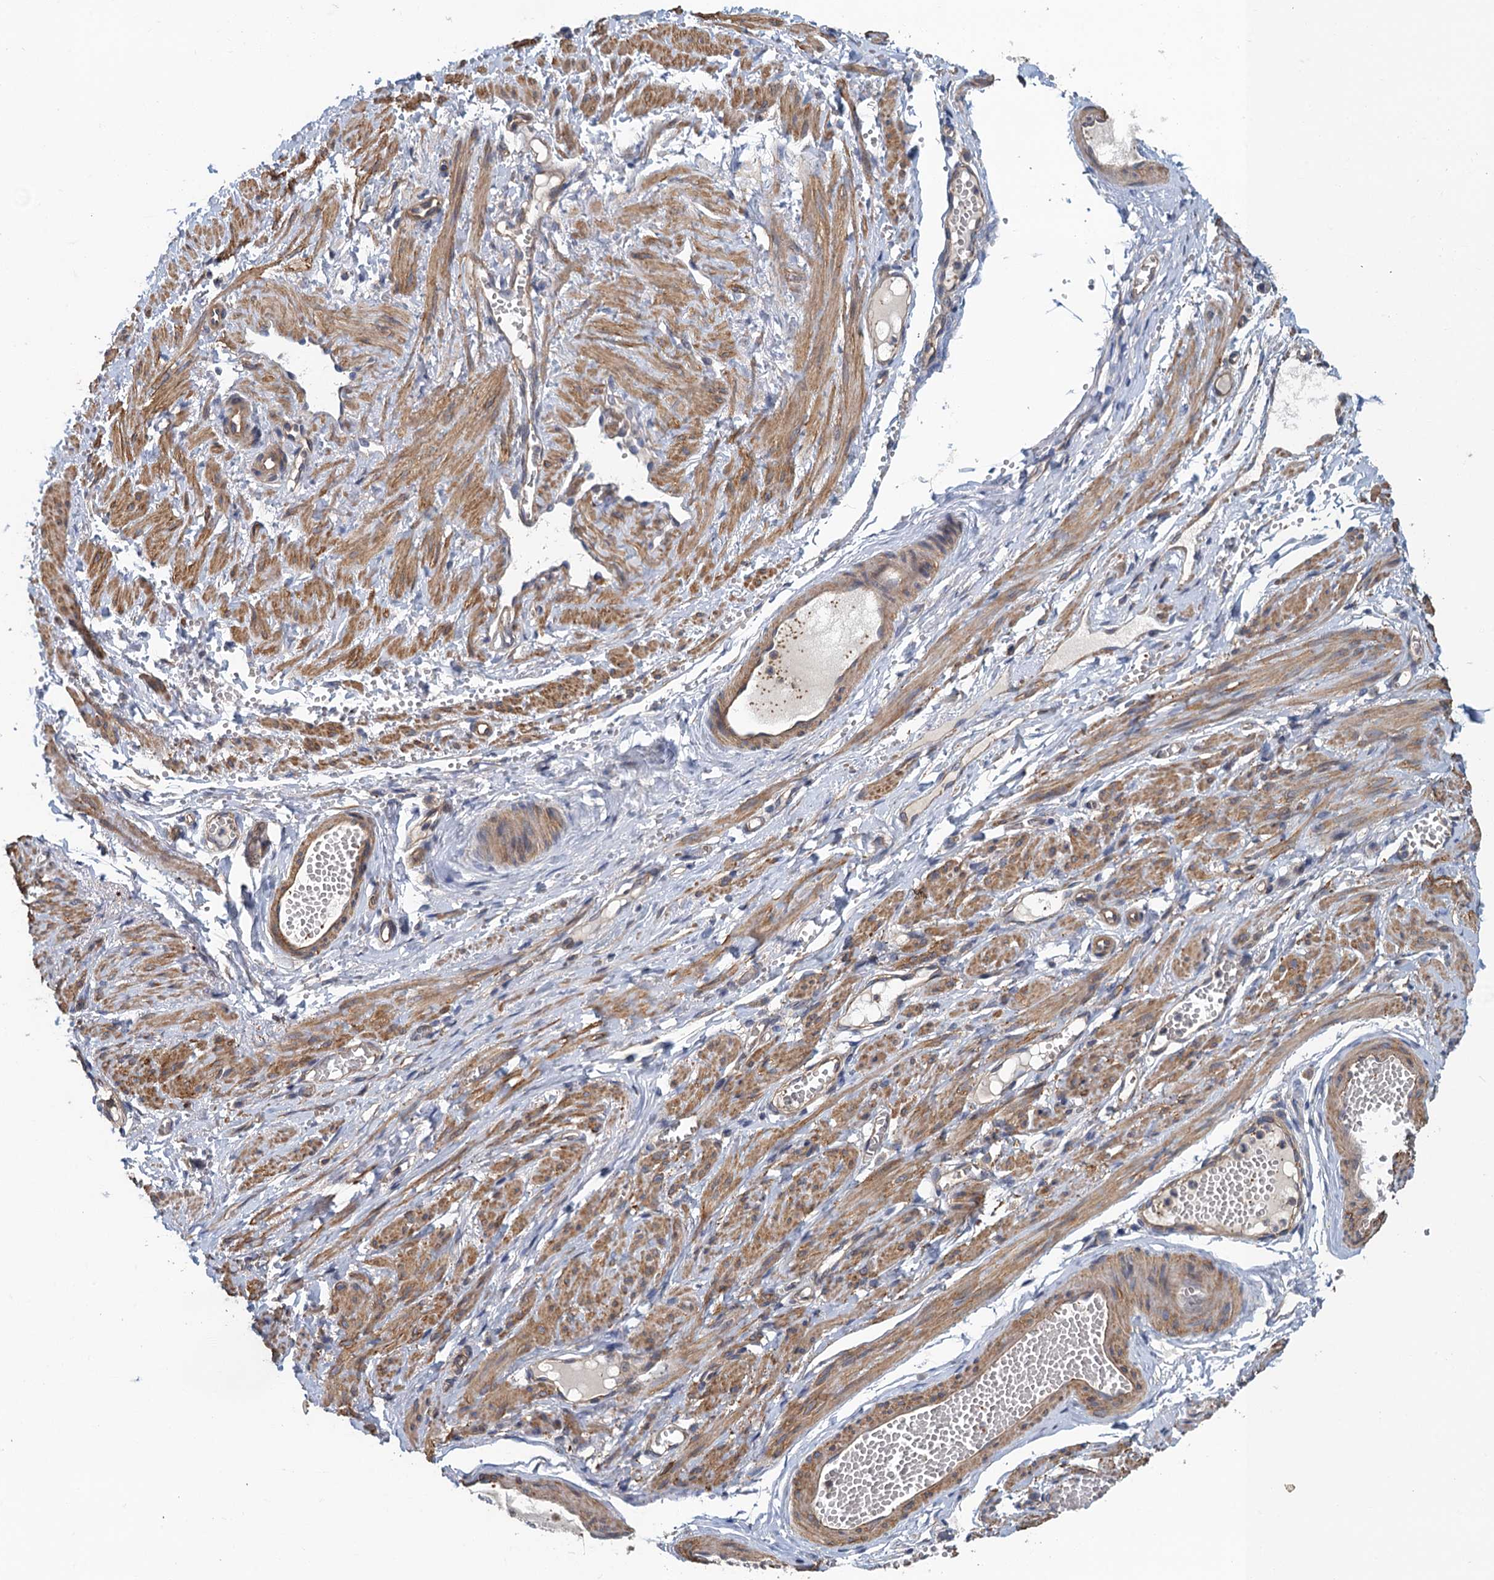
{"staining": {"intensity": "moderate", "quantity": "25%-75%", "location": "cytoplasmic/membranous"}, "tissue": "soft tissue", "cell_type": "Chondrocytes", "image_type": "normal", "snomed": [{"axis": "morphology", "description": "Normal tissue, NOS"}, {"axis": "topography", "description": "Smooth muscle"}, {"axis": "topography", "description": "Peripheral nerve tissue"}], "caption": "Protein staining of unremarkable soft tissue demonstrates moderate cytoplasmic/membranous positivity in about 25%-75% of chondrocytes. Nuclei are stained in blue.", "gene": "MEAK7", "patient": {"sex": "female", "age": 39}}